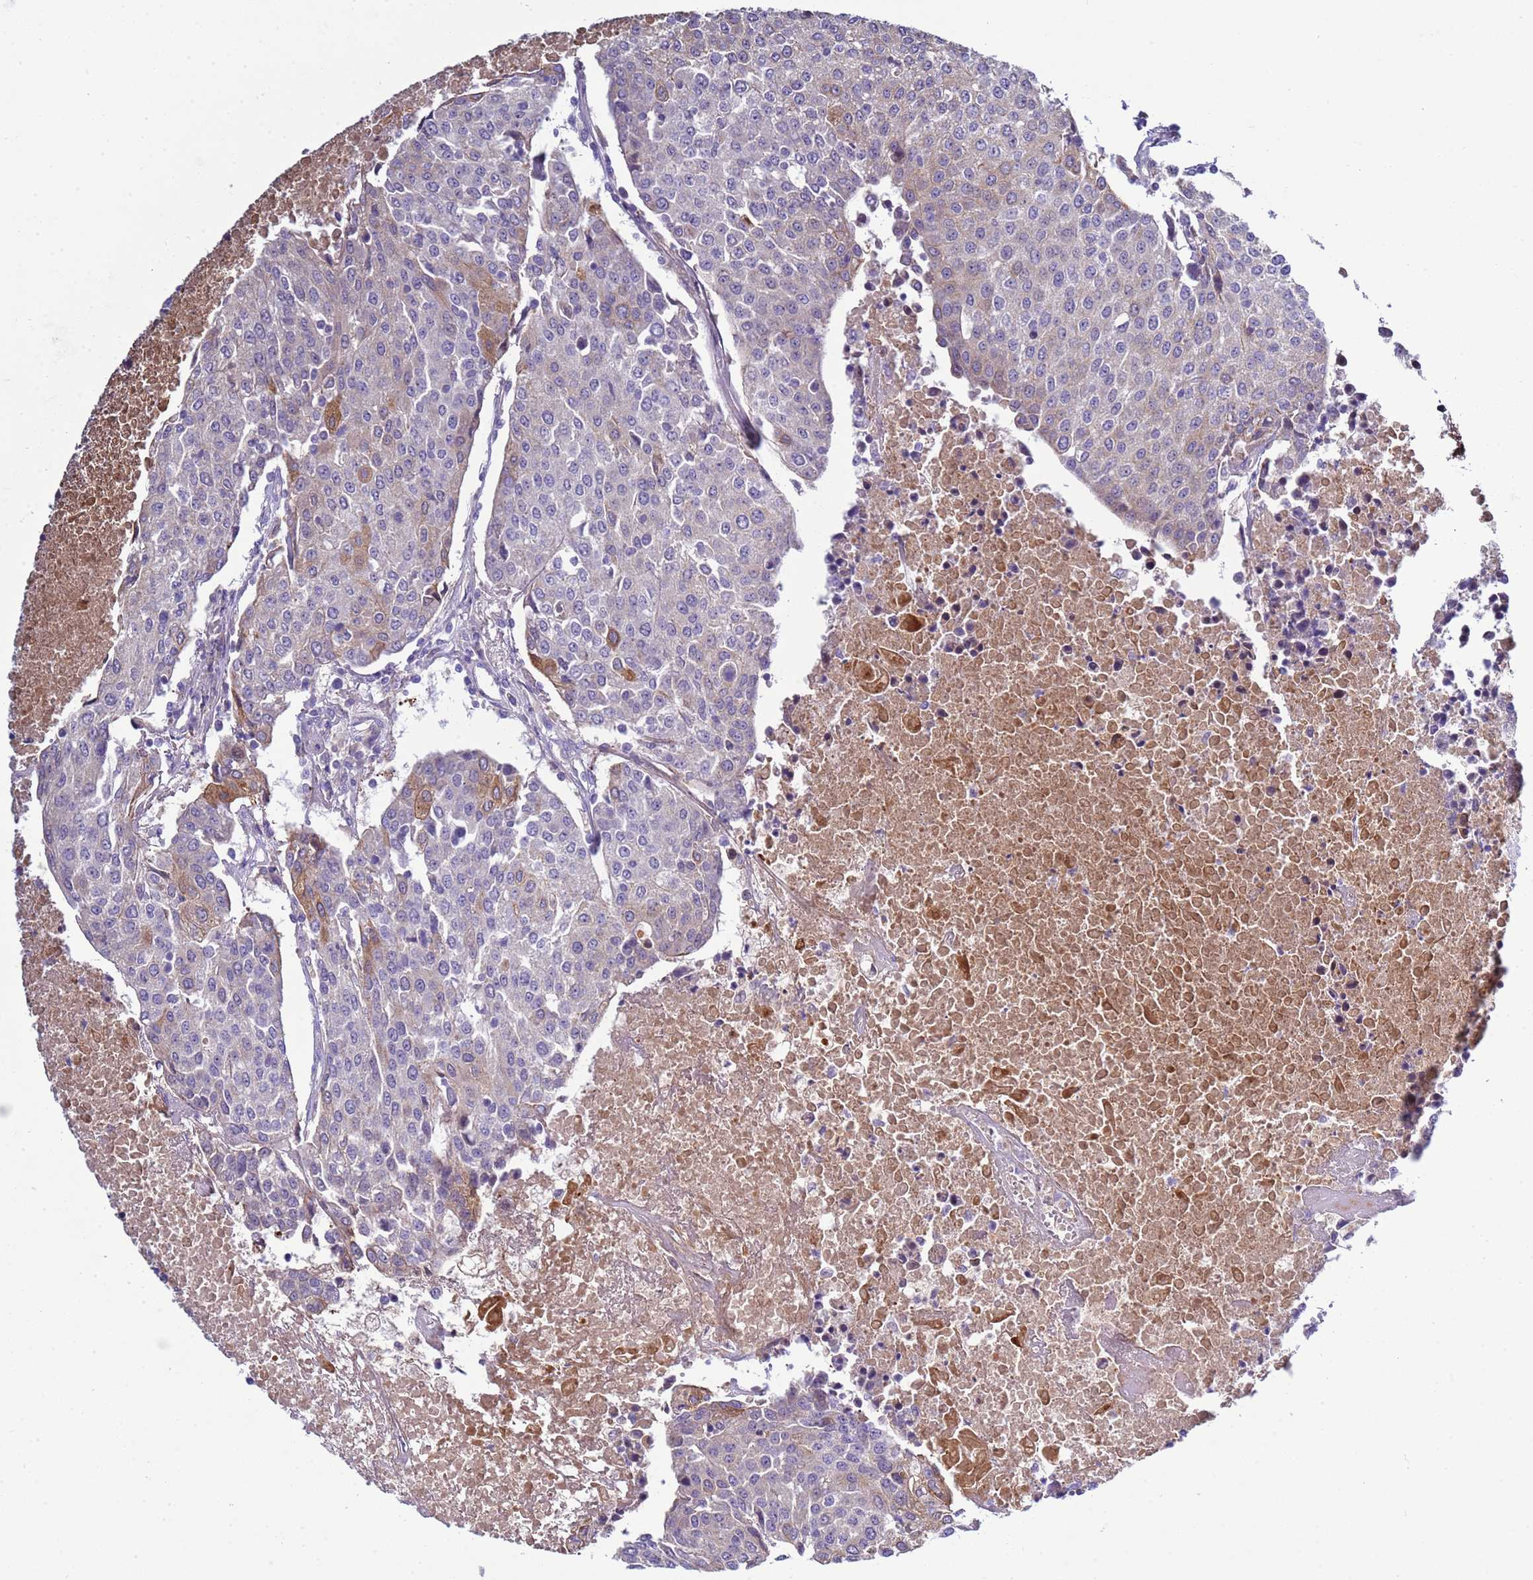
{"staining": {"intensity": "weak", "quantity": "<25%", "location": "cytoplasmic/membranous"}, "tissue": "urothelial cancer", "cell_type": "Tumor cells", "image_type": "cancer", "snomed": [{"axis": "morphology", "description": "Urothelial carcinoma, High grade"}, {"axis": "topography", "description": "Urinary bladder"}], "caption": "Photomicrograph shows no protein staining in tumor cells of urothelial carcinoma (high-grade) tissue.", "gene": "TRIM51", "patient": {"sex": "female", "age": 85}}